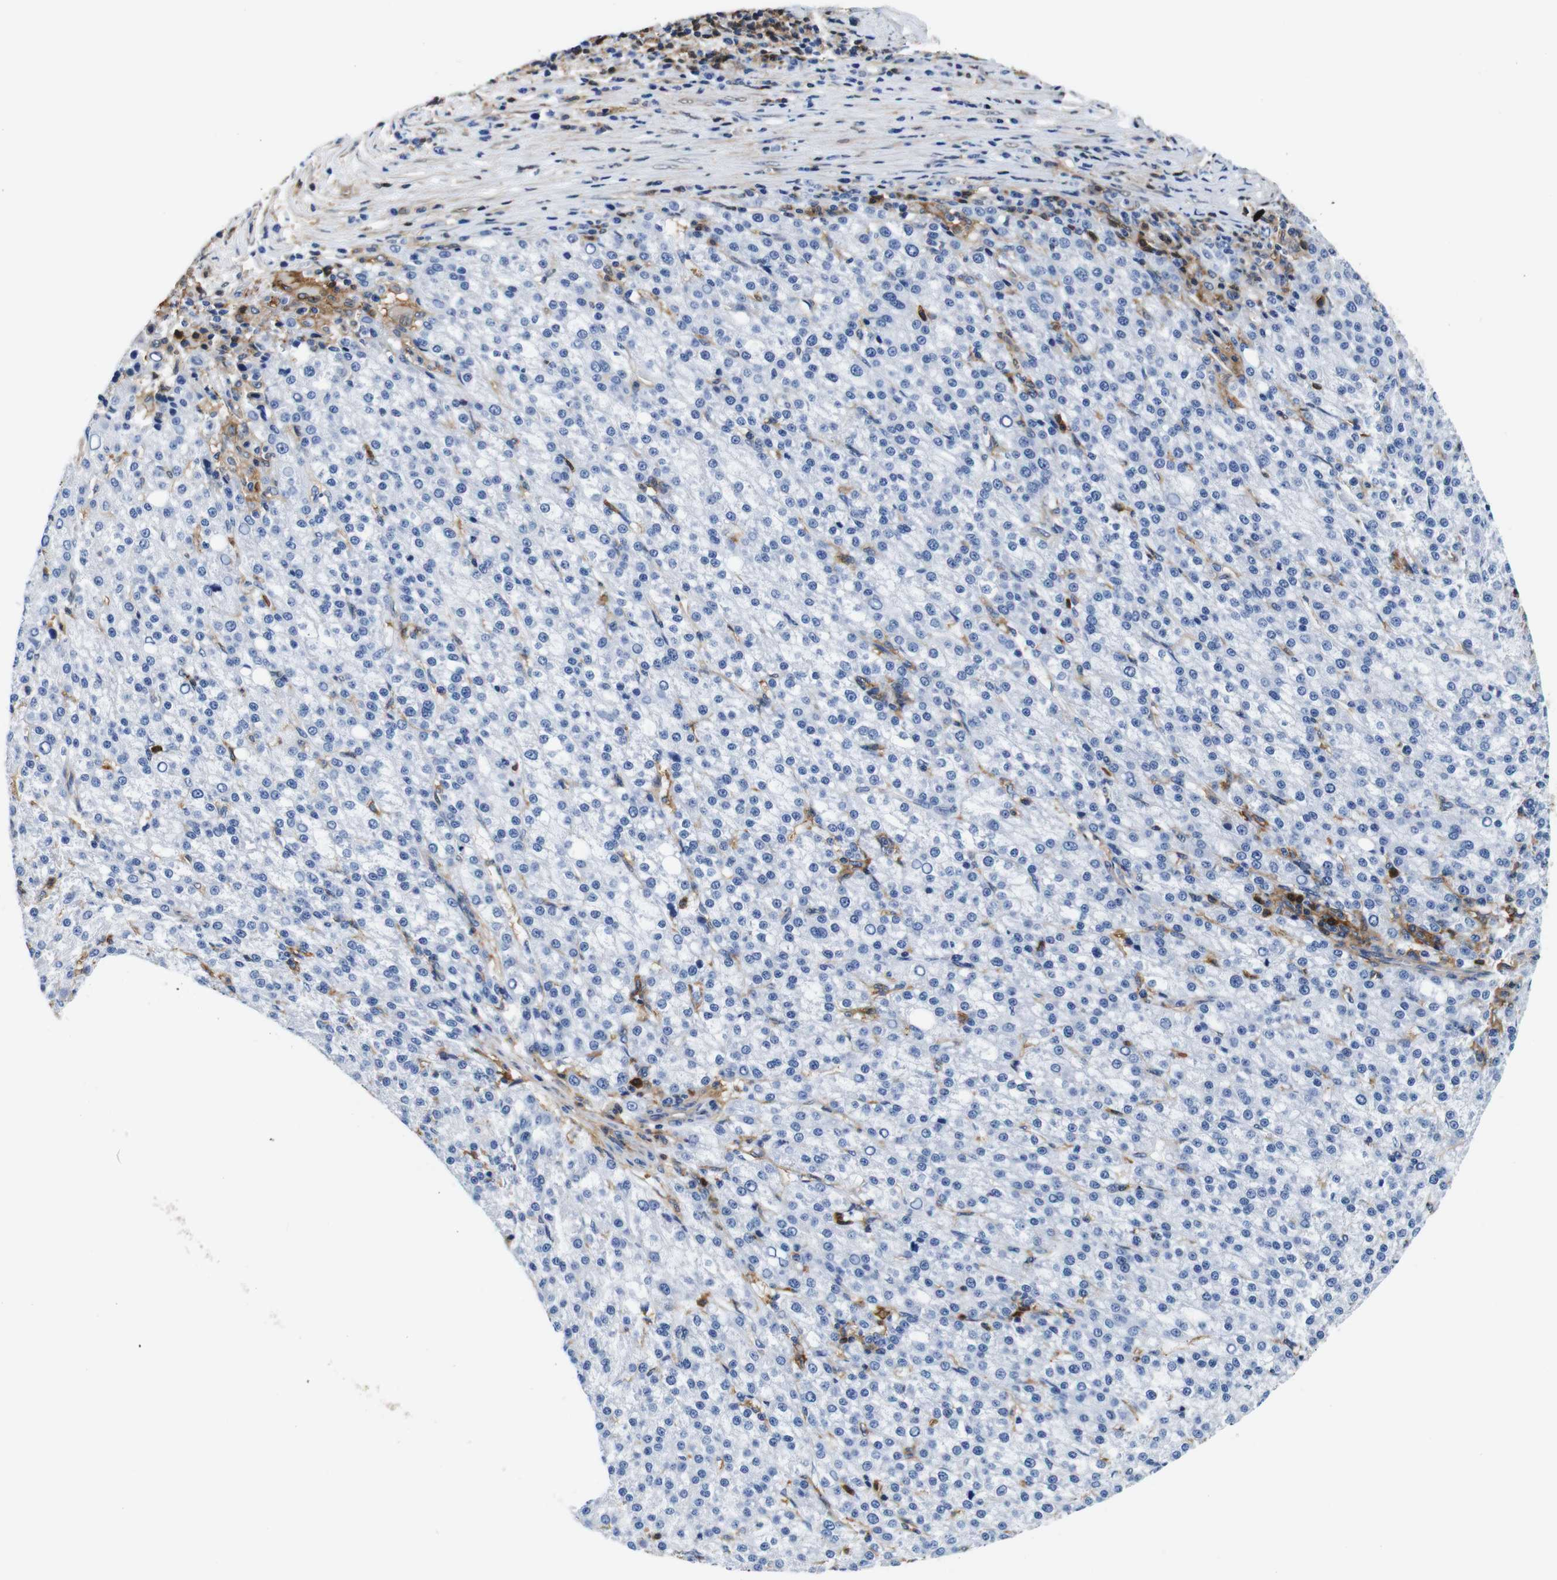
{"staining": {"intensity": "negative", "quantity": "none", "location": "none"}, "tissue": "liver cancer", "cell_type": "Tumor cells", "image_type": "cancer", "snomed": [{"axis": "morphology", "description": "Carcinoma, Hepatocellular, NOS"}, {"axis": "topography", "description": "Liver"}], "caption": "A histopathology image of human liver cancer is negative for staining in tumor cells. (DAB (3,3'-diaminobenzidine) immunohistochemistry (IHC) with hematoxylin counter stain).", "gene": "ANXA1", "patient": {"sex": "female", "age": 58}}